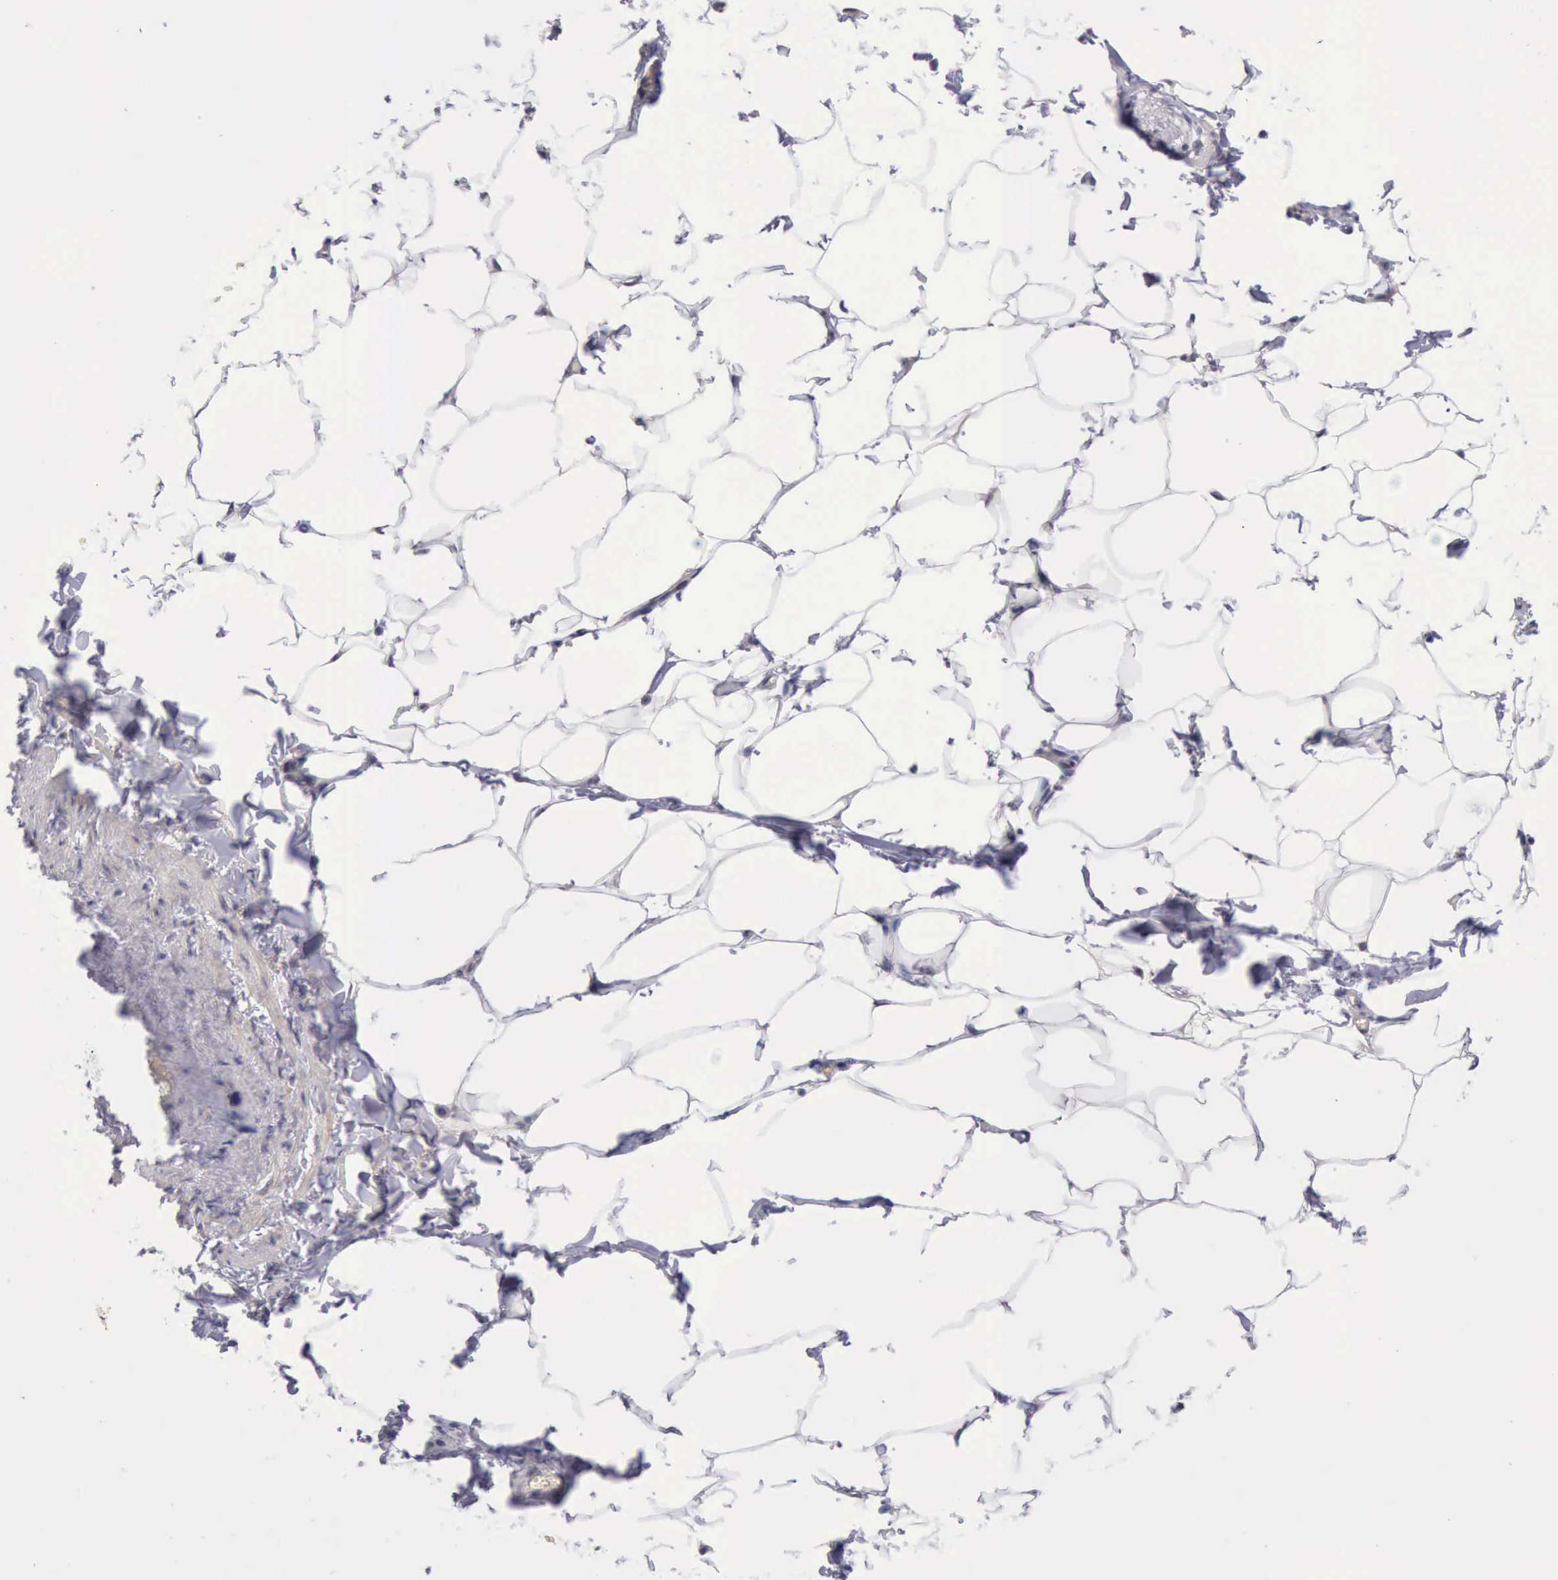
{"staining": {"intensity": "weak", "quantity": "25%-75%", "location": "cytoplasmic/membranous"}, "tissue": "adipose tissue", "cell_type": "Adipocytes", "image_type": "normal", "snomed": [{"axis": "morphology", "description": "Normal tissue, NOS"}, {"axis": "topography", "description": "Vascular tissue"}], "caption": "Brown immunohistochemical staining in normal adipose tissue reveals weak cytoplasmic/membranous staining in approximately 25%-75% of adipocytes.", "gene": "DNAJB7", "patient": {"sex": "male", "age": 41}}